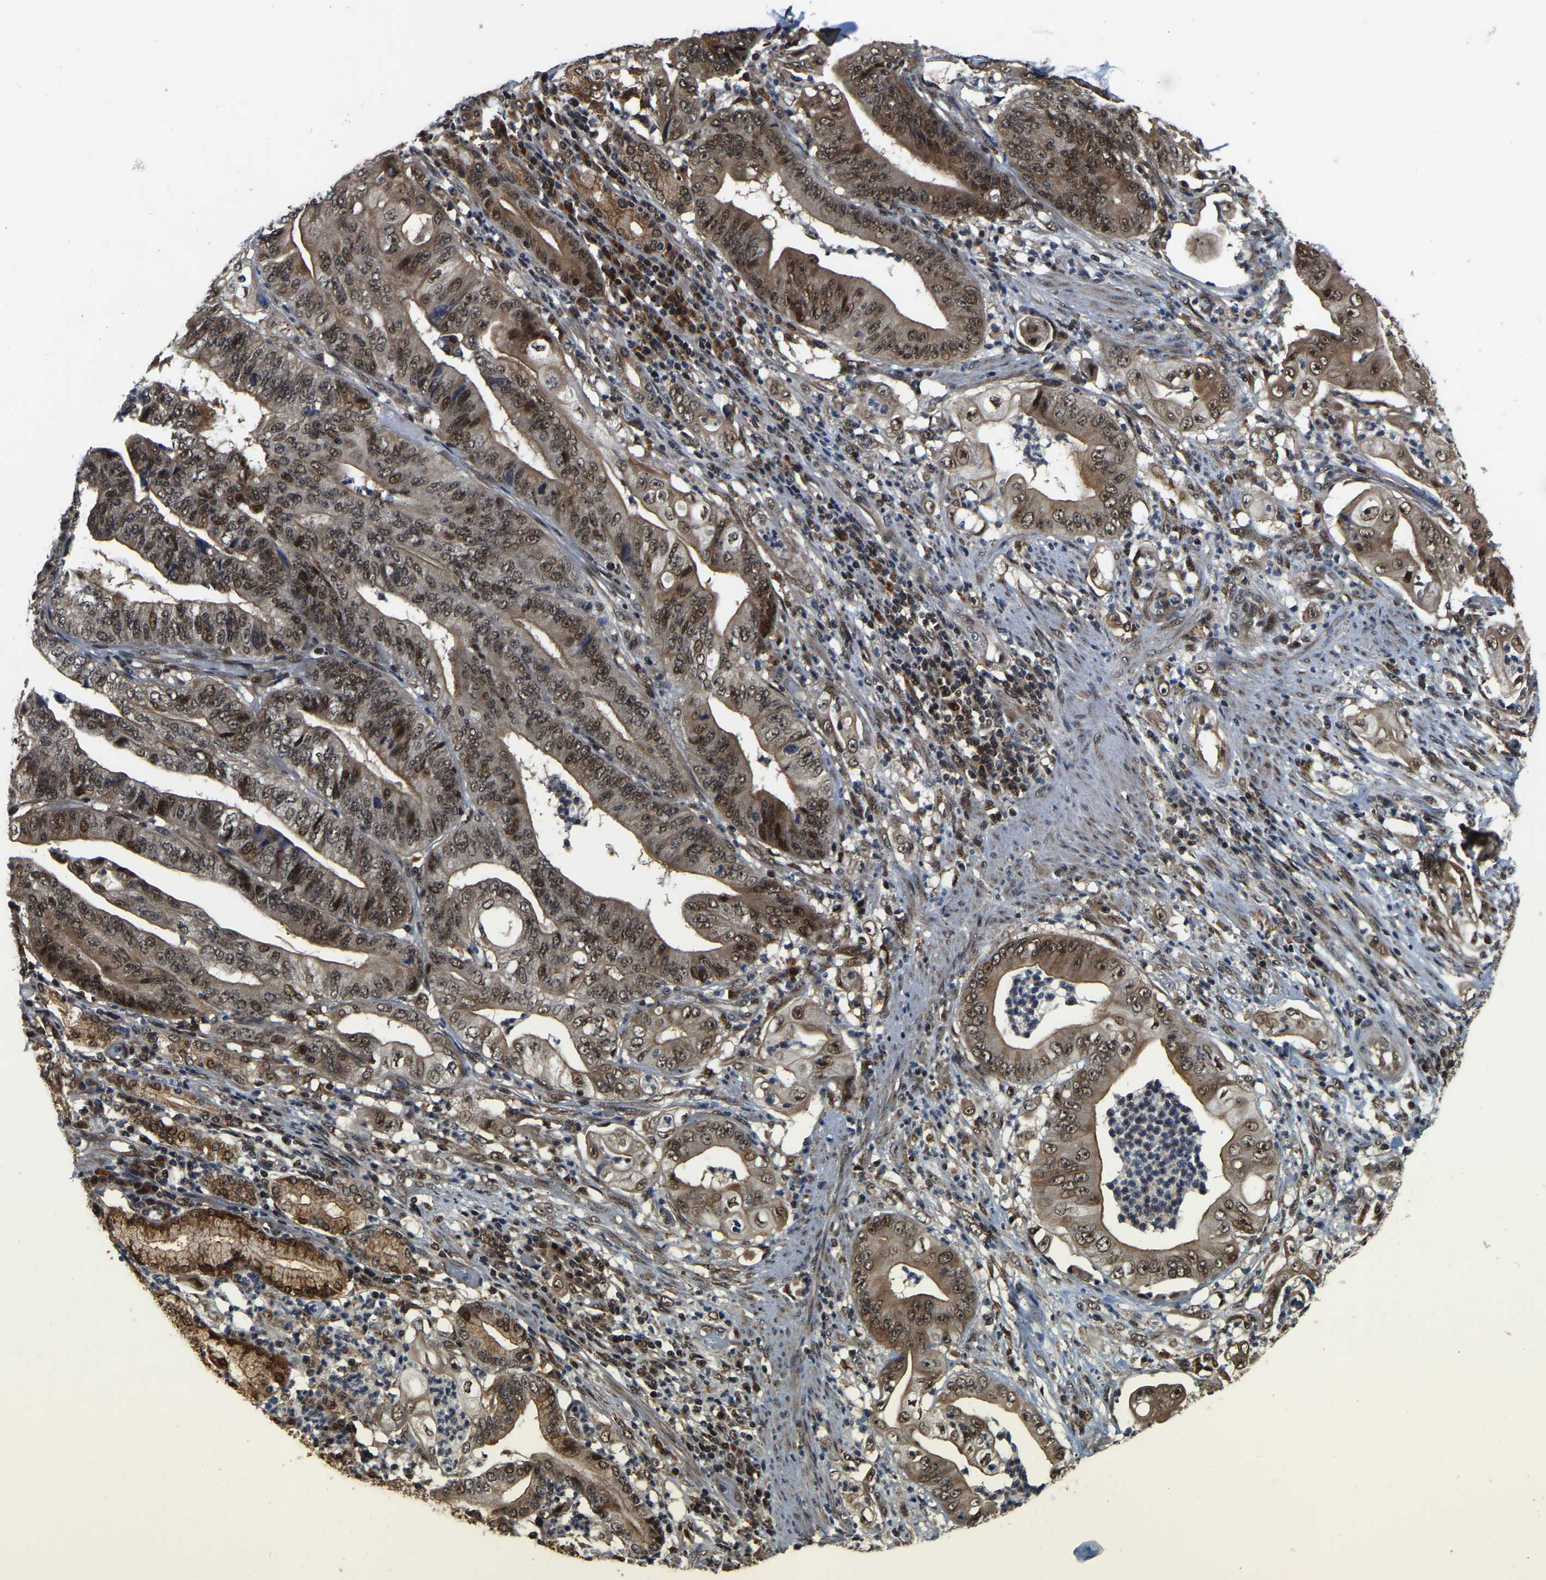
{"staining": {"intensity": "moderate", "quantity": ">75%", "location": "cytoplasmic/membranous,nuclear"}, "tissue": "stomach cancer", "cell_type": "Tumor cells", "image_type": "cancer", "snomed": [{"axis": "morphology", "description": "Adenocarcinoma, NOS"}, {"axis": "topography", "description": "Stomach"}], "caption": "Protein staining of adenocarcinoma (stomach) tissue displays moderate cytoplasmic/membranous and nuclear positivity in approximately >75% of tumor cells. (DAB (3,3'-diaminobenzidine) IHC, brown staining for protein, blue staining for nuclei).", "gene": "CIAO1", "patient": {"sex": "female", "age": 73}}